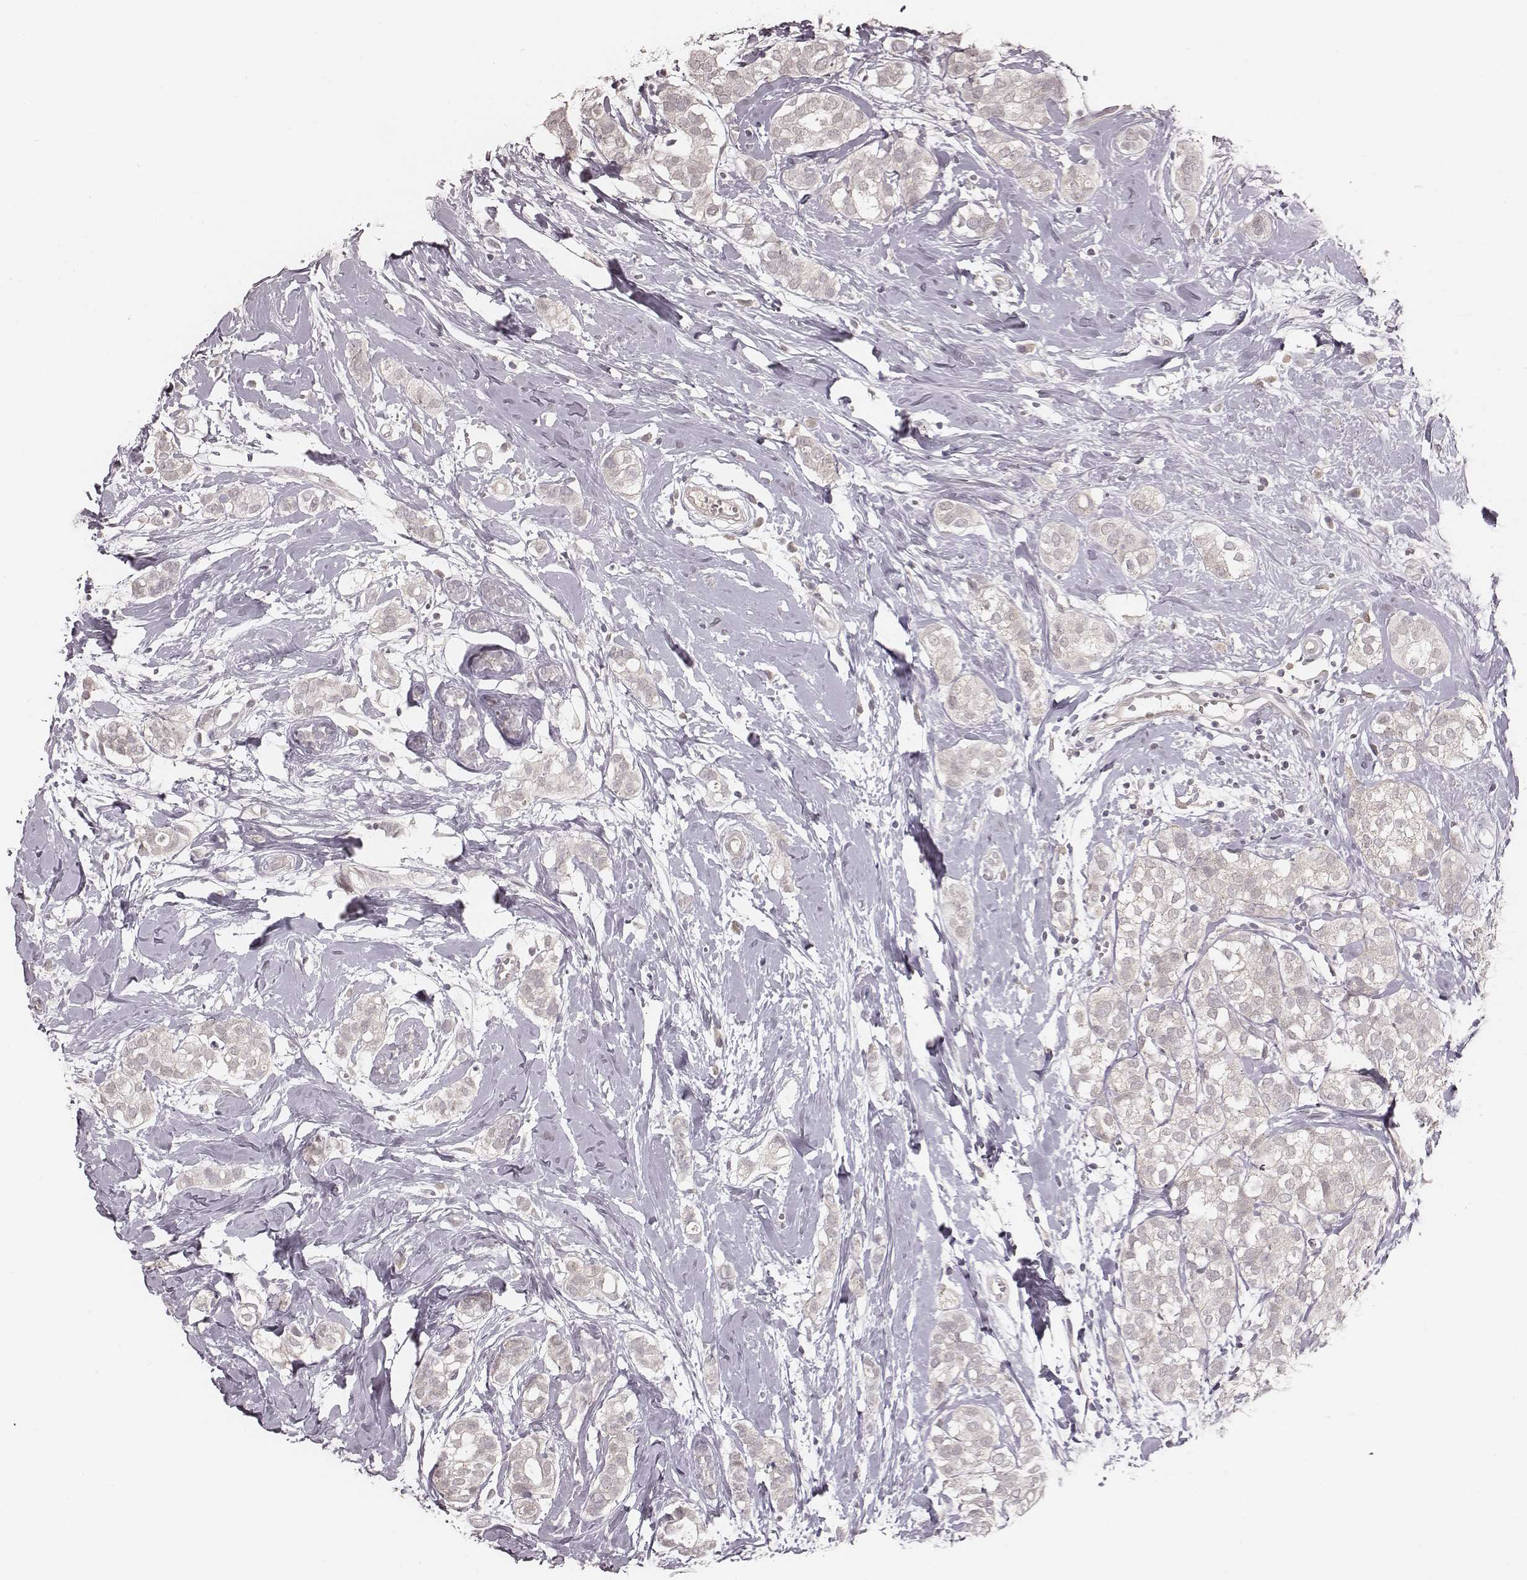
{"staining": {"intensity": "negative", "quantity": "none", "location": "none"}, "tissue": "breast cancer", "cell_type": "Tumor cells", "image_type": "cancer", "snomed": [{"axis": "morphology", "description": "Duct carcinoma"}, {"axis": "topography", "description": "Breast"}], "caption": "Immunohistochemistry (IHC) photomicrograph of human breast cancer stained for a protein (brown), which exhibits no positivity in tumor cells. (DAB (3,3'-diaminobenzidine) immunohistochemistry (IHC), high magnification).", "gene": "LY6K", "patient": {"sex": "female", "age": 40}}